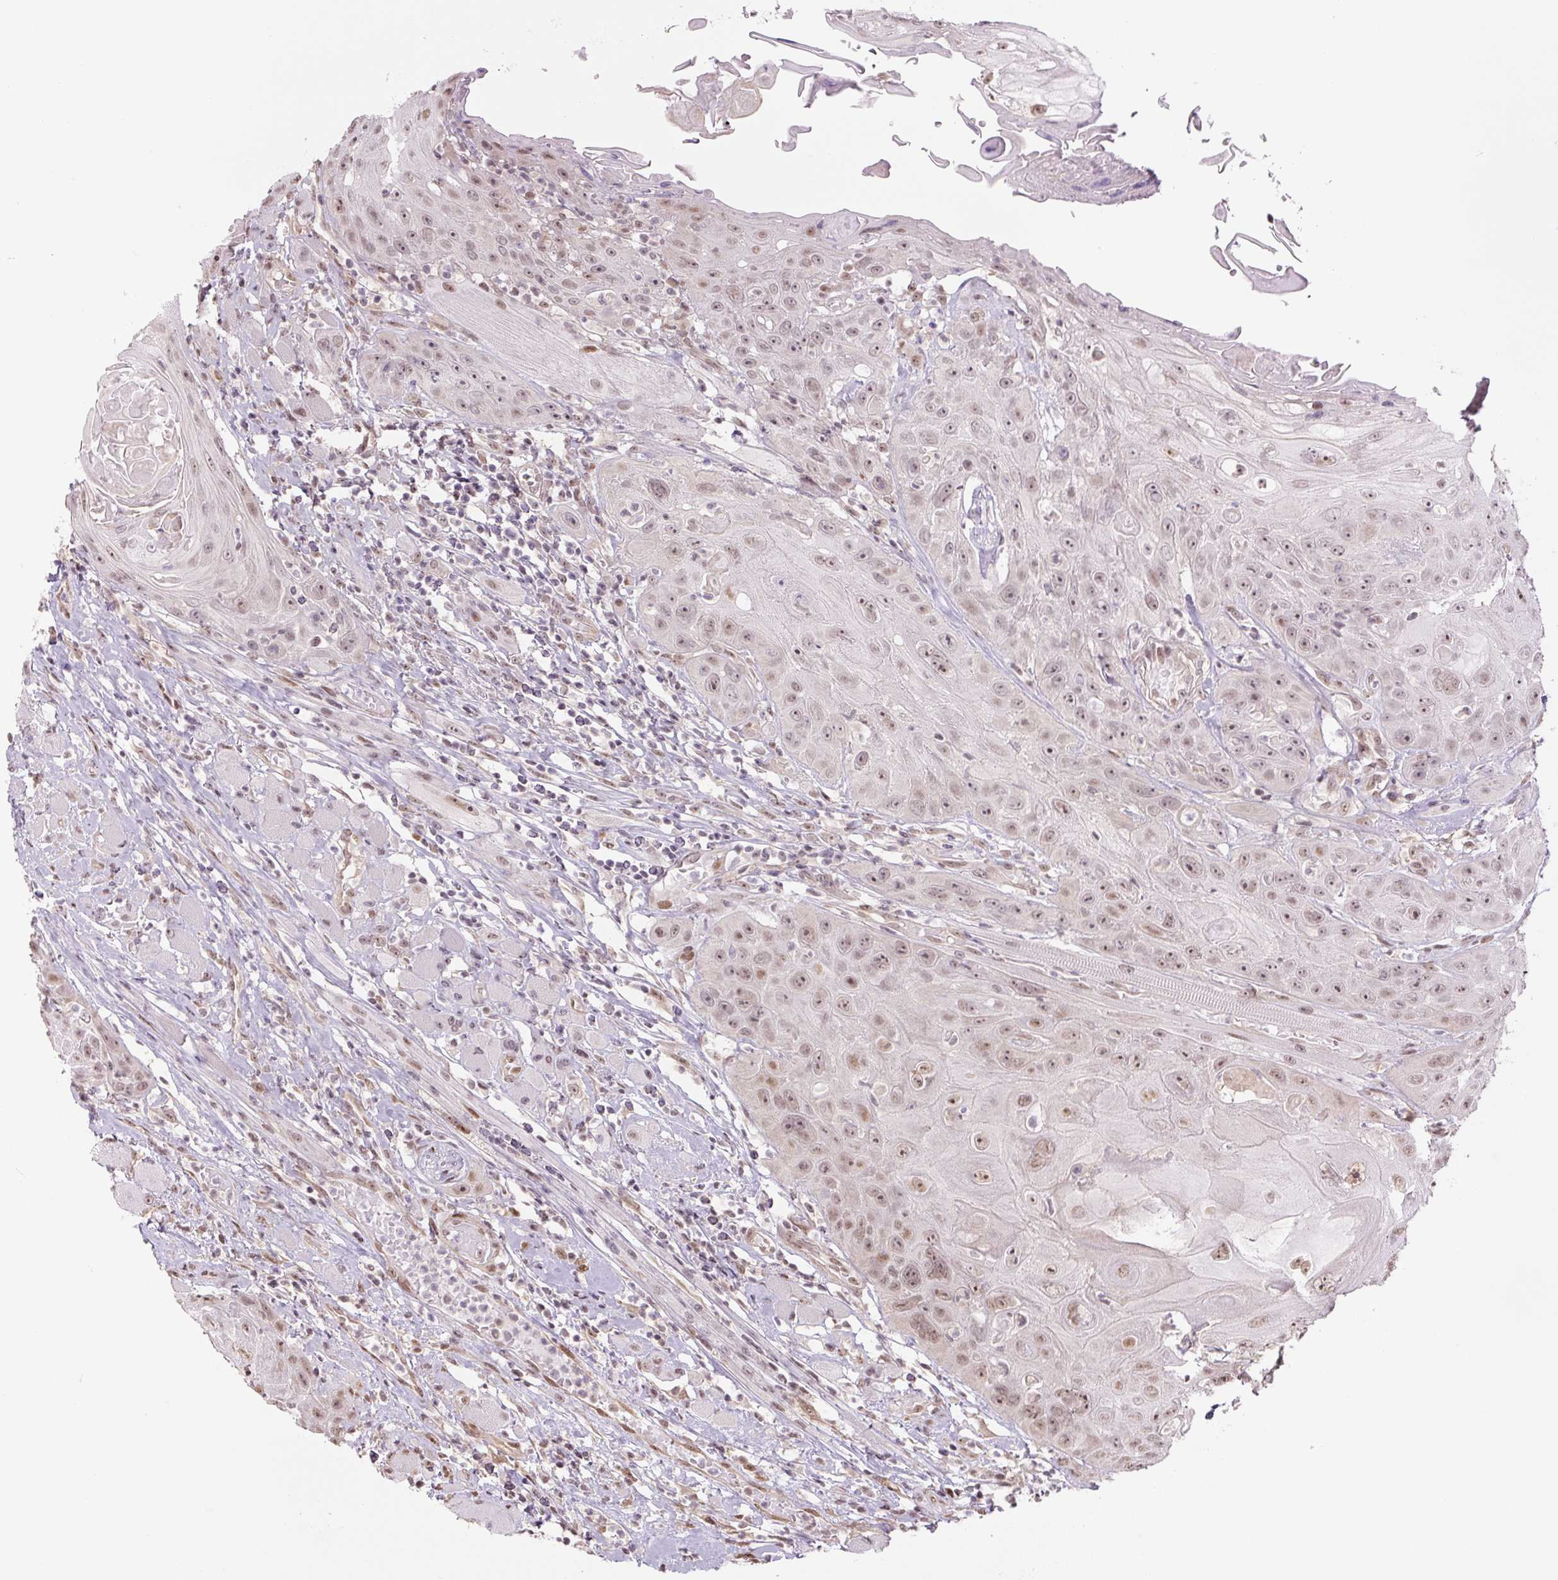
{"staining": {"intensity": "moderate", "quantity": ">75%", "location": "nuclear"}, "tissue": "head and neck cancer", "cell_type": "Tumor cells", "image_type": "cancer", "snomed": [{"axis": "morphology", "description": "Squamous cell carcinoma, NOS"}, {"axis": "topography", "description": "Head-Neck"}], "caption": "Immunohistochemical staining of human head and neck cancer (squamous cell carcinoma) exhibits moderate nuclear protein expression in about >75% of tumor cells.", "gene": "TCFL5", "patient": {"sex": "female", "age": 59}}